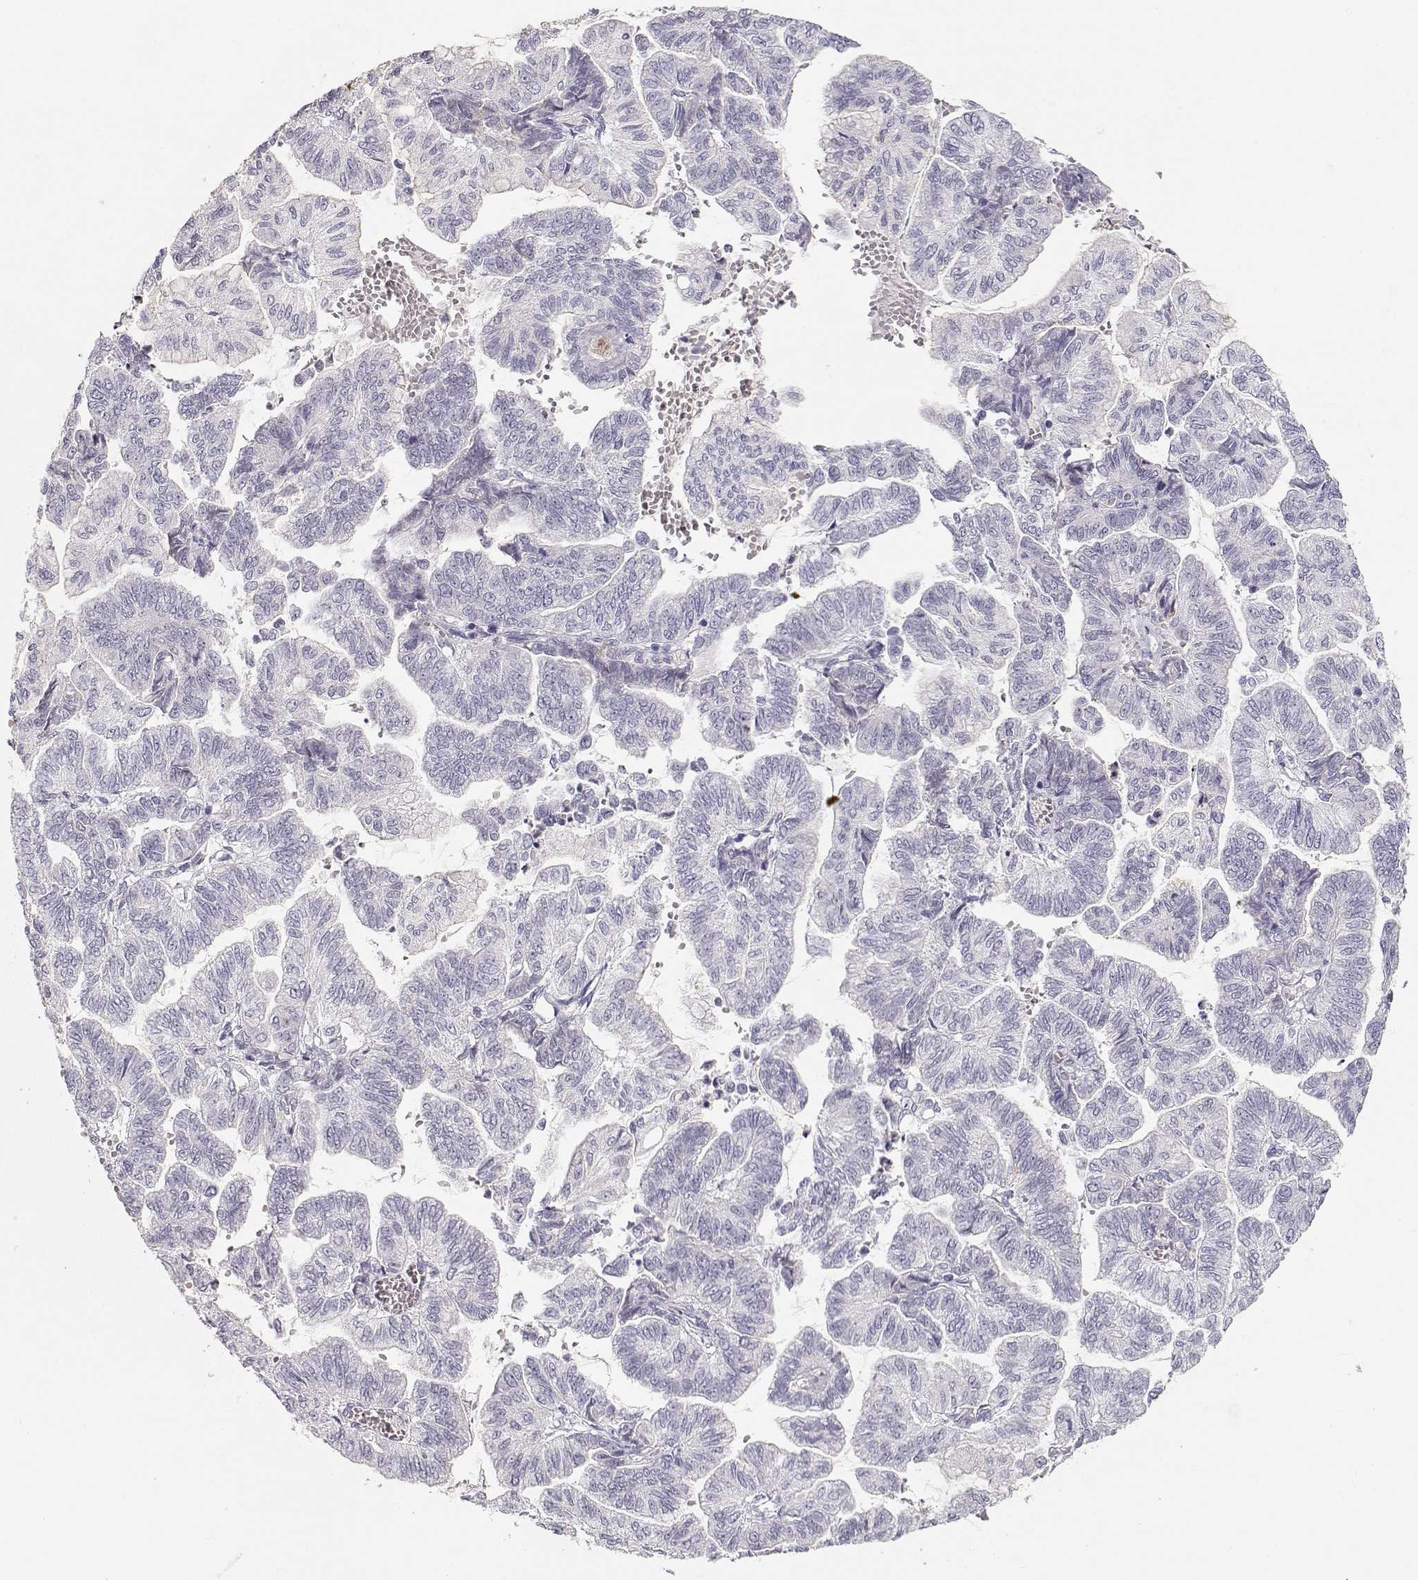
{"staining": {"intensity": "negative", "quantity": "none", "location": "none"}, "tissue": "stomach cancer", "cell_type": "Tumor cells", "image_type": "cancer", "snomed": [{"axis": "morphology", "description": "Adenocarcinoma, NOS"}, {"axis": "topography", "description": "Stomach"}], "caption": "Tumor cells show no significant expression in stomach cancer.", "gene": "TTC26", "patient": {"sex": "male", "age": 83}}